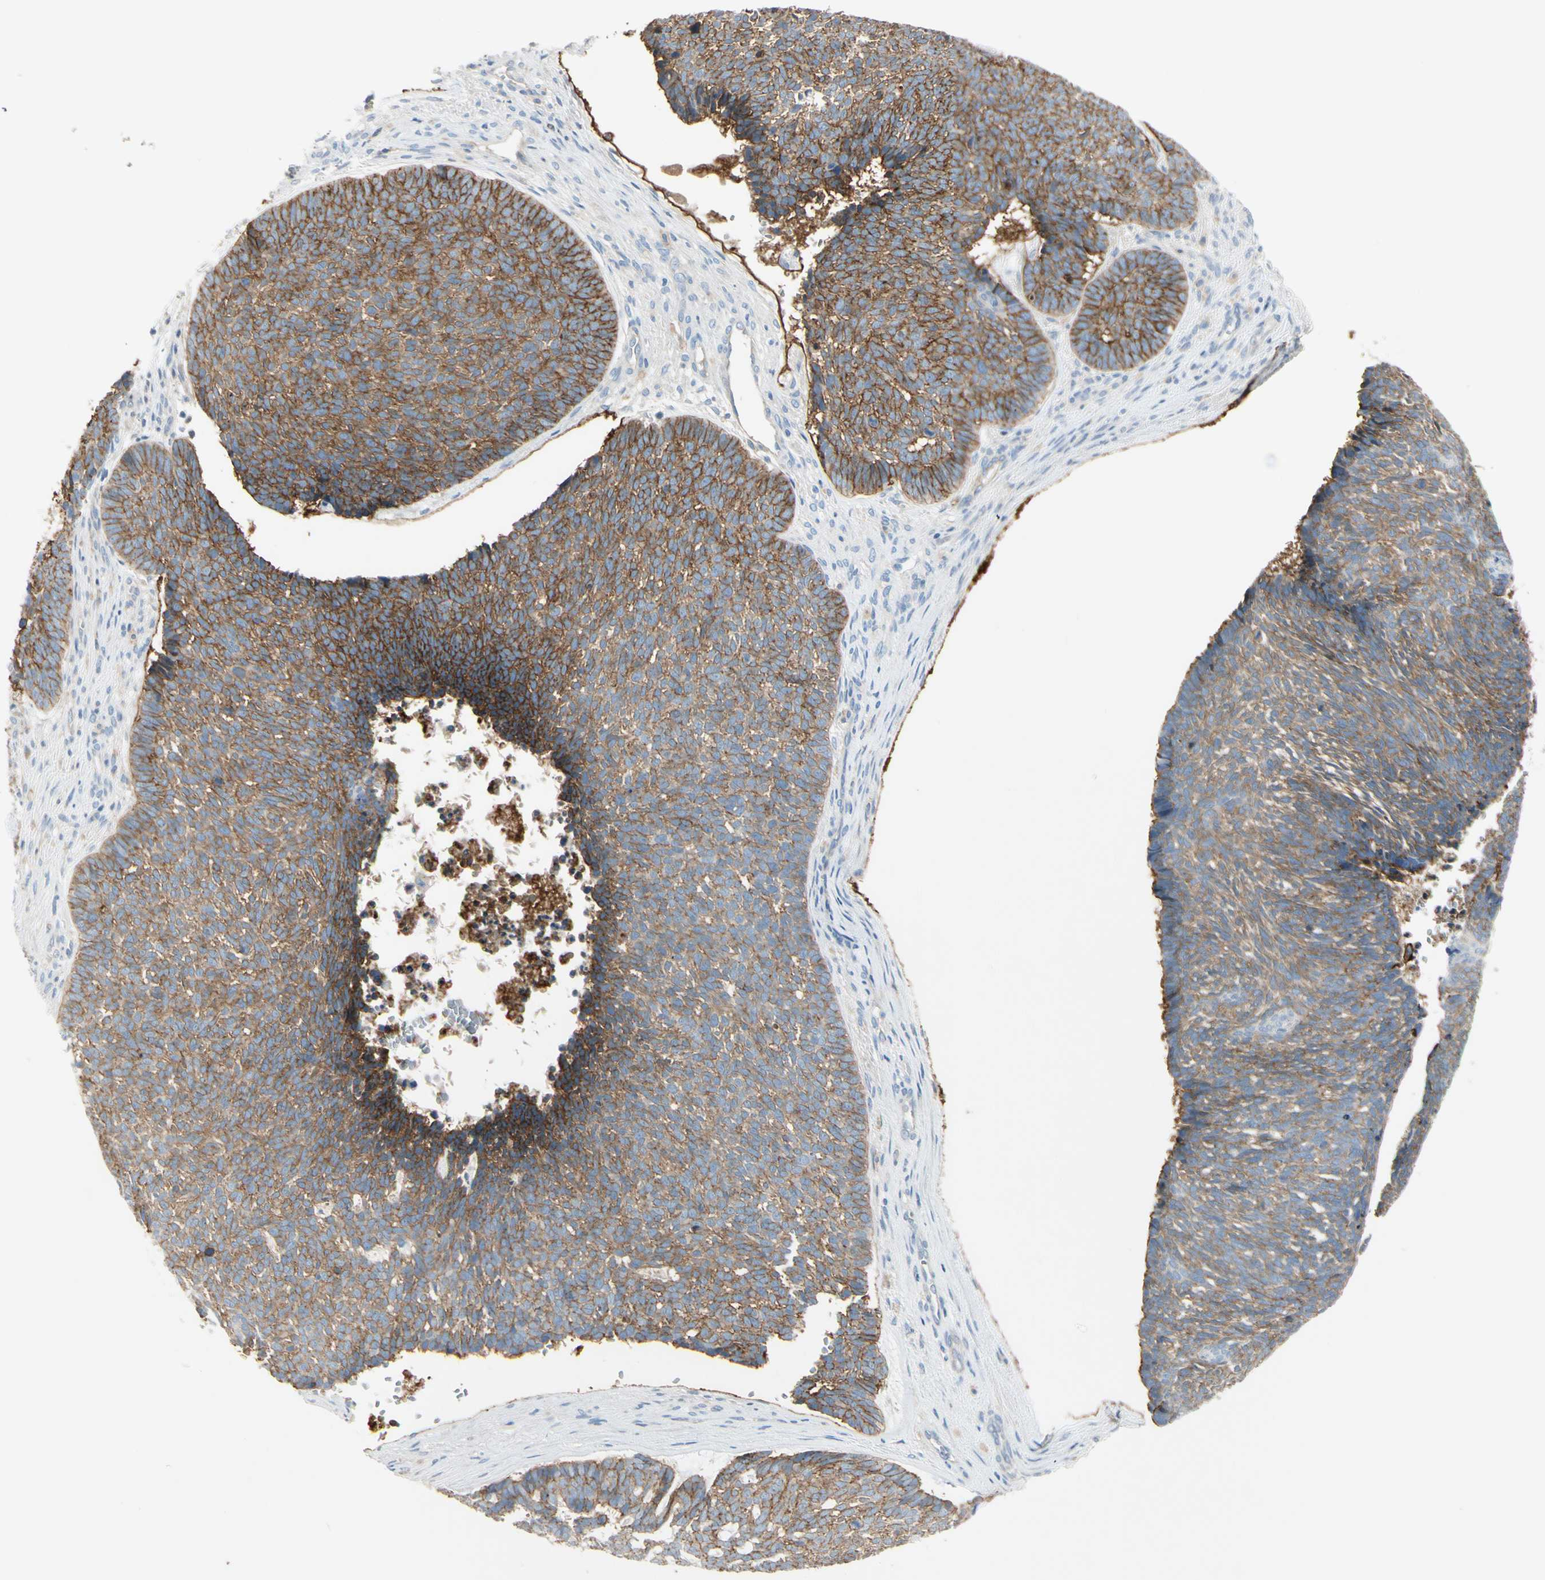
{"staining": {"intensity": "moderate", "quantity": ">75%", "location": "cytoplasmic/membranous"}, "tissue": "skin cancer", "cell_type": "Tumor cells", "image_type": "cancer", "snomed": [{"axis": "morphology", "description": "Basal cell carcinoma"}, {"axis": "topography", "description": "Skin"}], "caption": "This image shows skin basal cell carcinoma stained with IHC to label a protein in brown. The cytoplasmic/membranous of tumor cells show moderate positivity for the protein. Nuclei are counter-stained blue.", "gene": "ITGA3", "patient": {"sex": "male", "age": 84}}